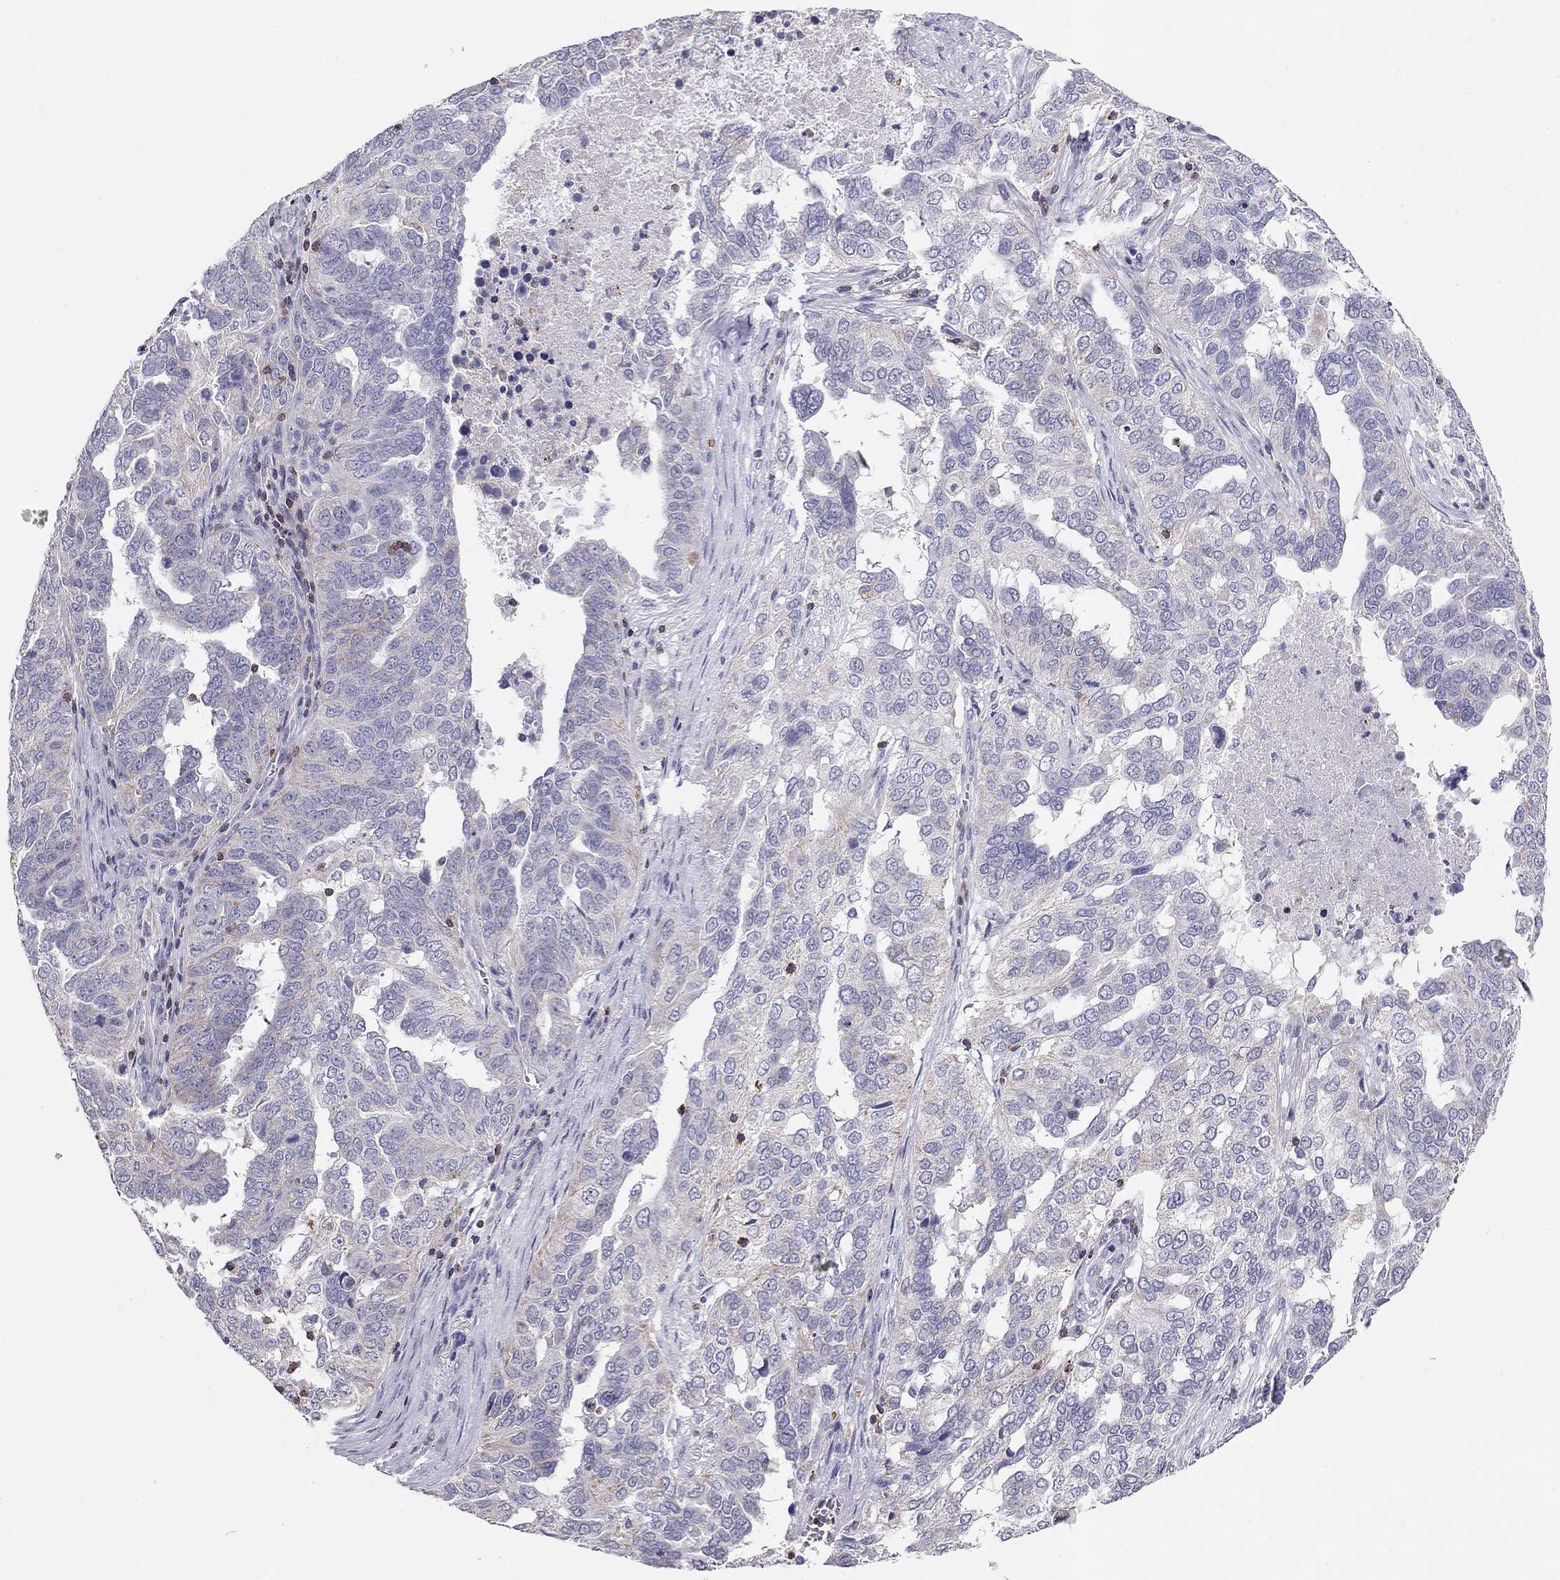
{"staining": {"intensity": "negative", "quantity": "none", "location": "none"}, "tissue": "ovarian cancer", "cell_type": "Tumor cells", "image_type": "cancer", "snomed": [{"axis": "morphology", "description": "Carcinoma, endometroid"}, {"axis": "topography", "description": "Soft tissue"}, {"axis": "topography", "description": "Ovary"}], "caption": "This is a micrograph of immunohistochemistry (IHC) staining of ovarian cancer (endometroid carcinoma), which shows no expression in tumor cells.", "gene": "CITED1", "patient": {"sex": "female", "age": 52}}